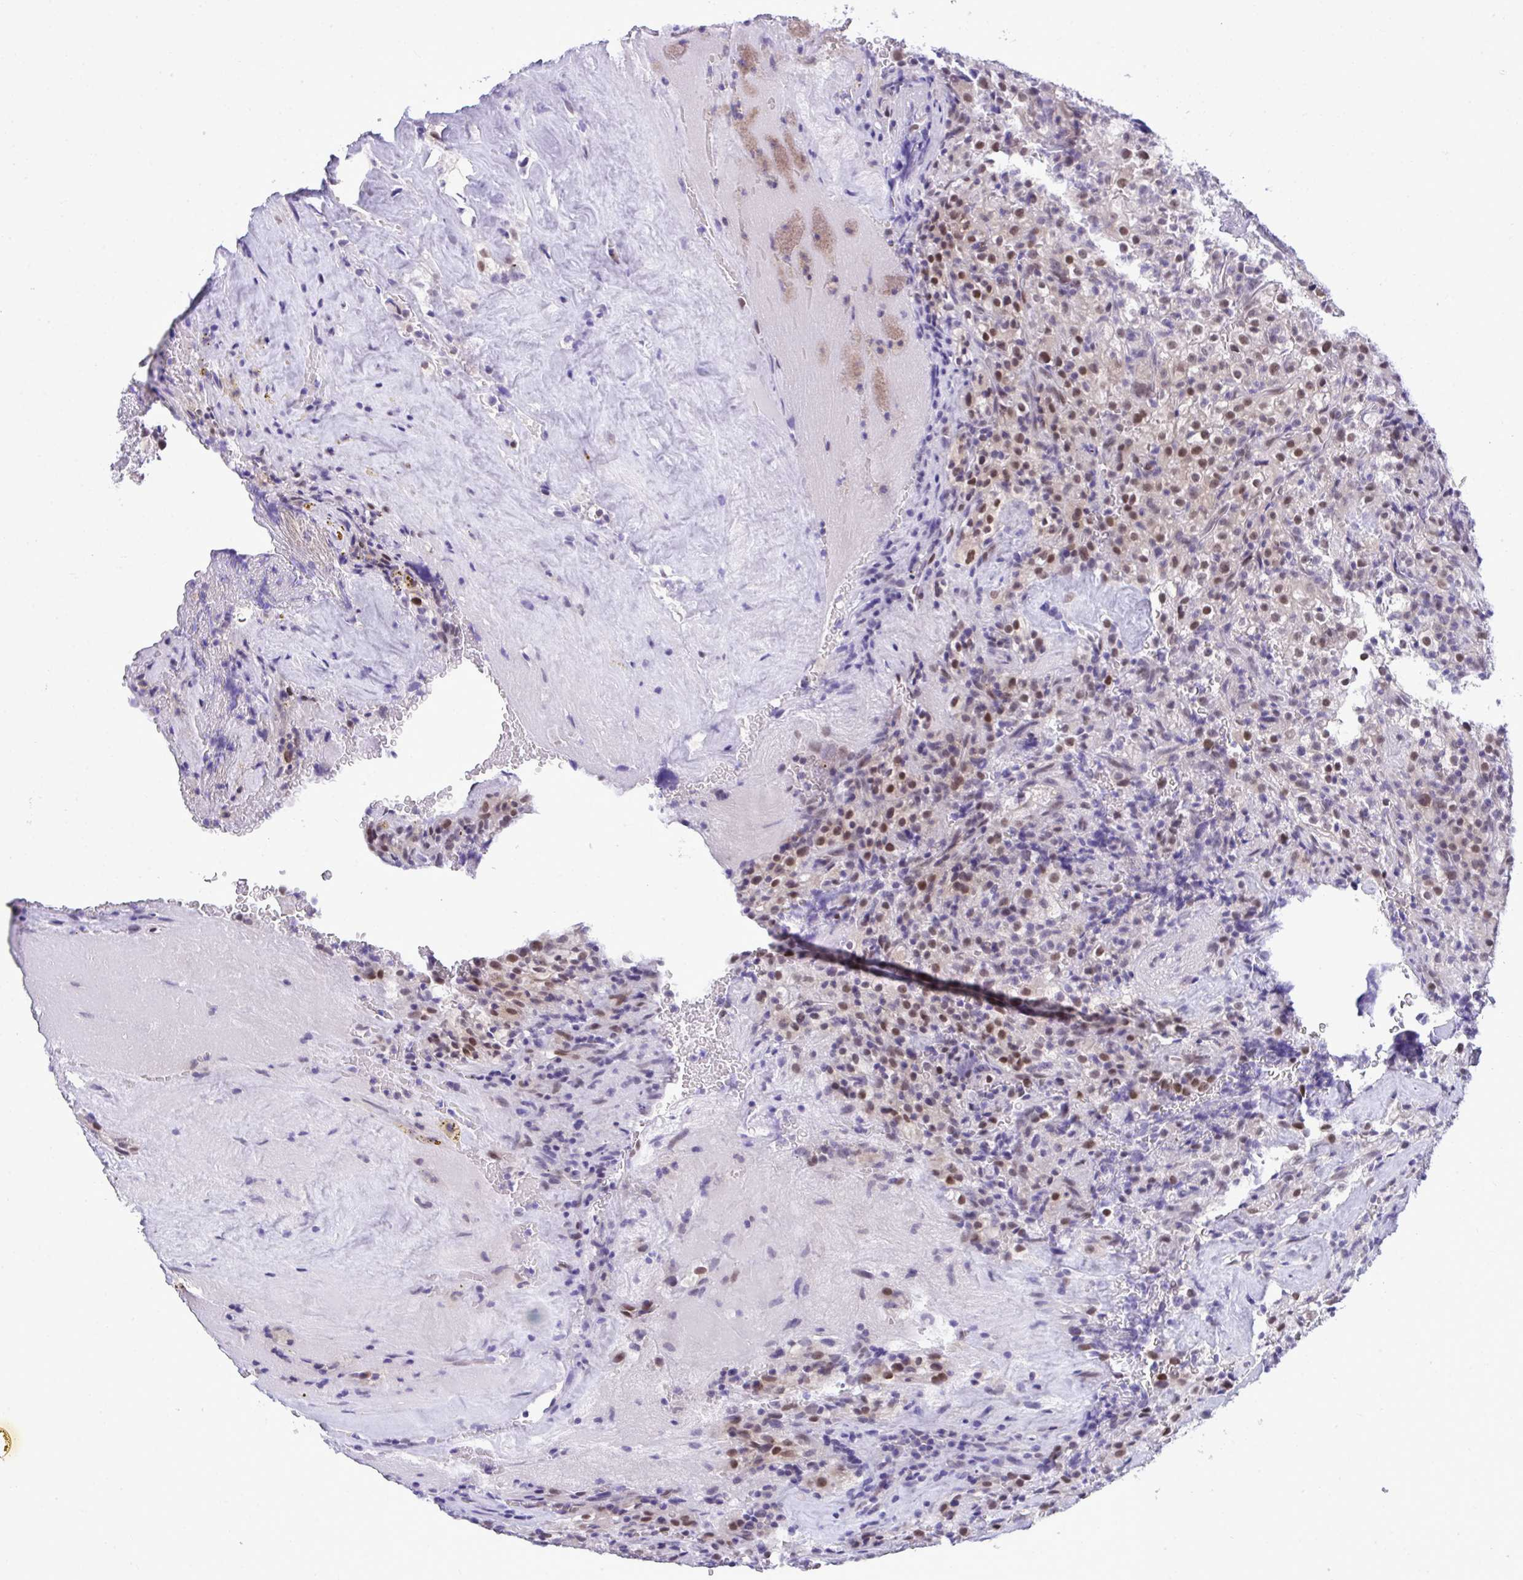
{"staining": {"intensity": "moderate", "quantity": "25%-75%", "location": "nuclear"}, "tissue": "renal cancer", "cell_type": "Tumor cells", "image_type": "cancer", "snomed": [{"axis": "morphology", "description": "Adenocarcinoma, NOS"}, {"axis": "topography", "description": "Kidney"}], "caption": "About 25%-75% of tumor cells in human renal adenocarcinoma demonstrate moderate nuclear protein positivity as visualized by brown immunohistochemical staining.", "gene": "TEAD4", "patient": {"sex": "female", "age": 74}}